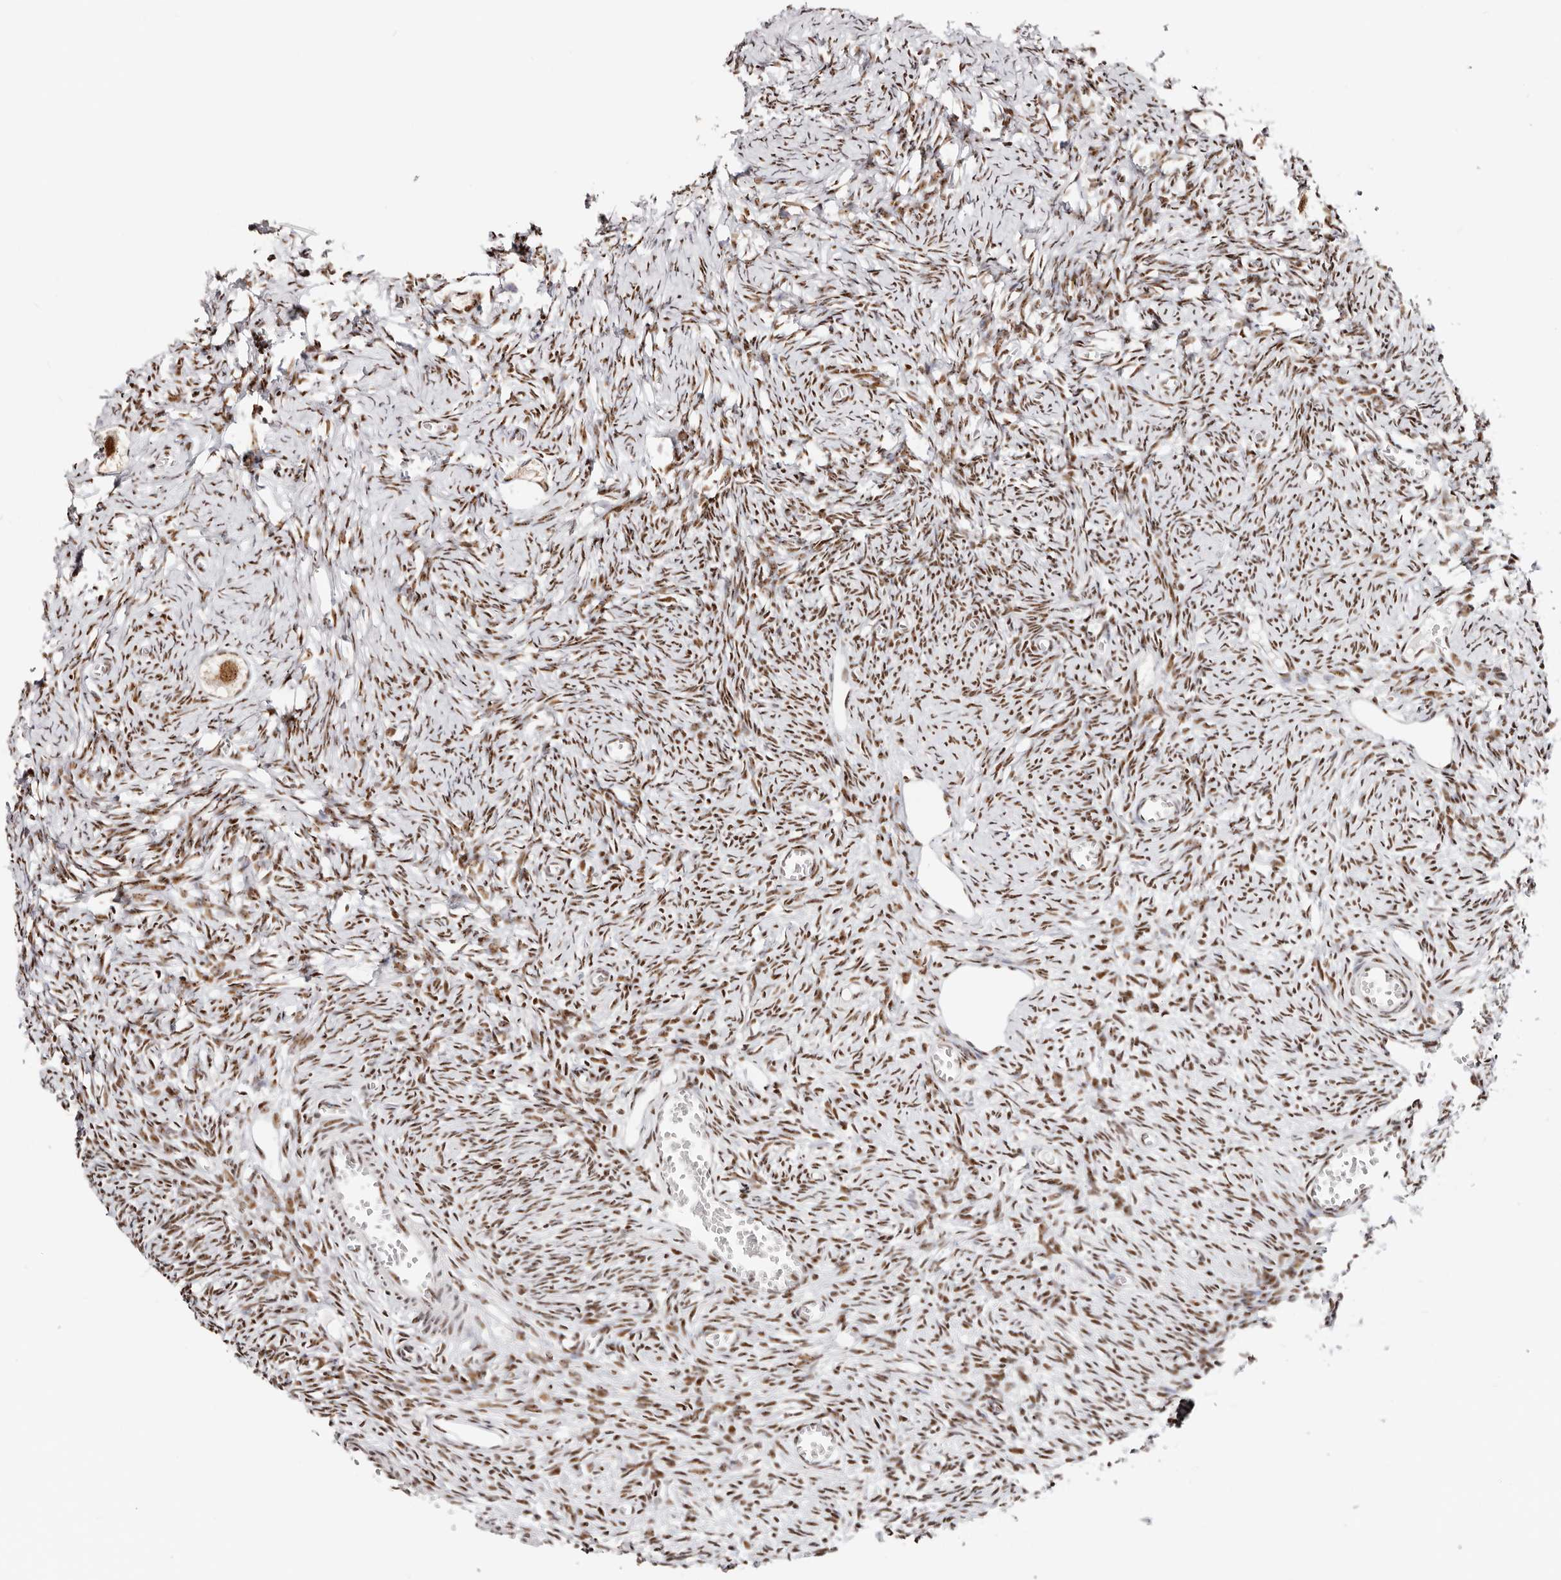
{"staining": {"intensity": "strong", "quantity": ">75%", "location": "nuclear"}, "tissue": "ovary", "cell_type": "Follicle cells", "image_type": "normal", "snomed": [{"axis": "morphology", "description": "Normal tissue, NOS"}, {"axis": "topography", "description": "Ovary"}], "caption": "Ovary stained for a protein exhibits strong nuclear positivity in follicle cells. (IHC, brightfield microscopy, high magnification).", "gene": "IQGAP3", "patient": {"sex": "female", "age": 27}}